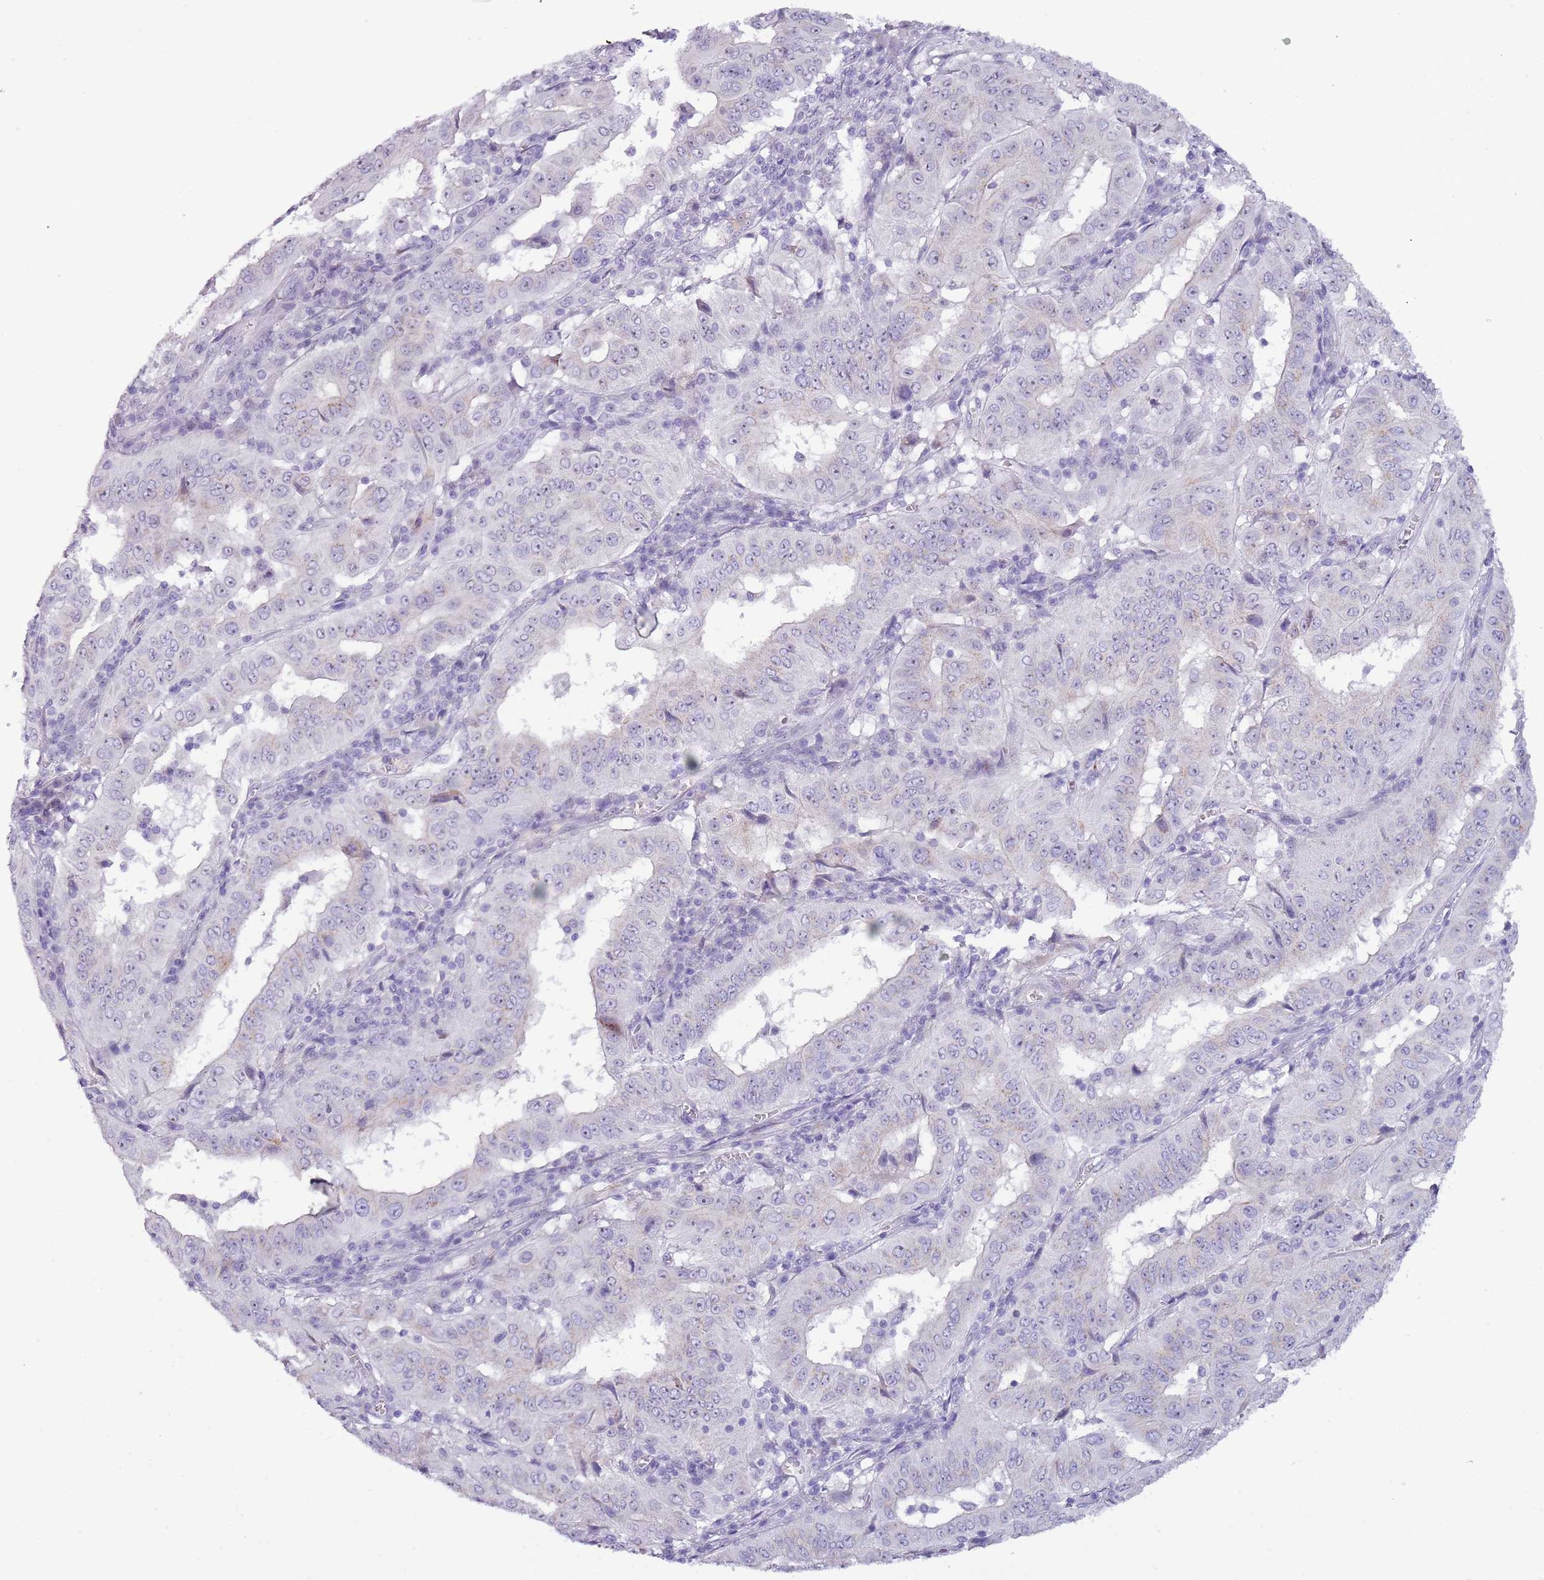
{"staining": {"intensity": "negative", "quantity": "none", "location": "none"}, "tissue": "pancreatic cancer", "cell_type": "Tumor cells", "image_type": "cancer", "snomed": [{"axis": "morphology", "description": "Adenocarcinoma, NOS"}, {"axis": "topography", "description": "Pancreas"}], "caption": "IHC photomicrograph of adenocarcinoma (pancreatic) stained for a protein (brown), which displays no staining in tumor cells.", "gene": "NBPF6", "patient": {"sex": "male", "age": 63}}